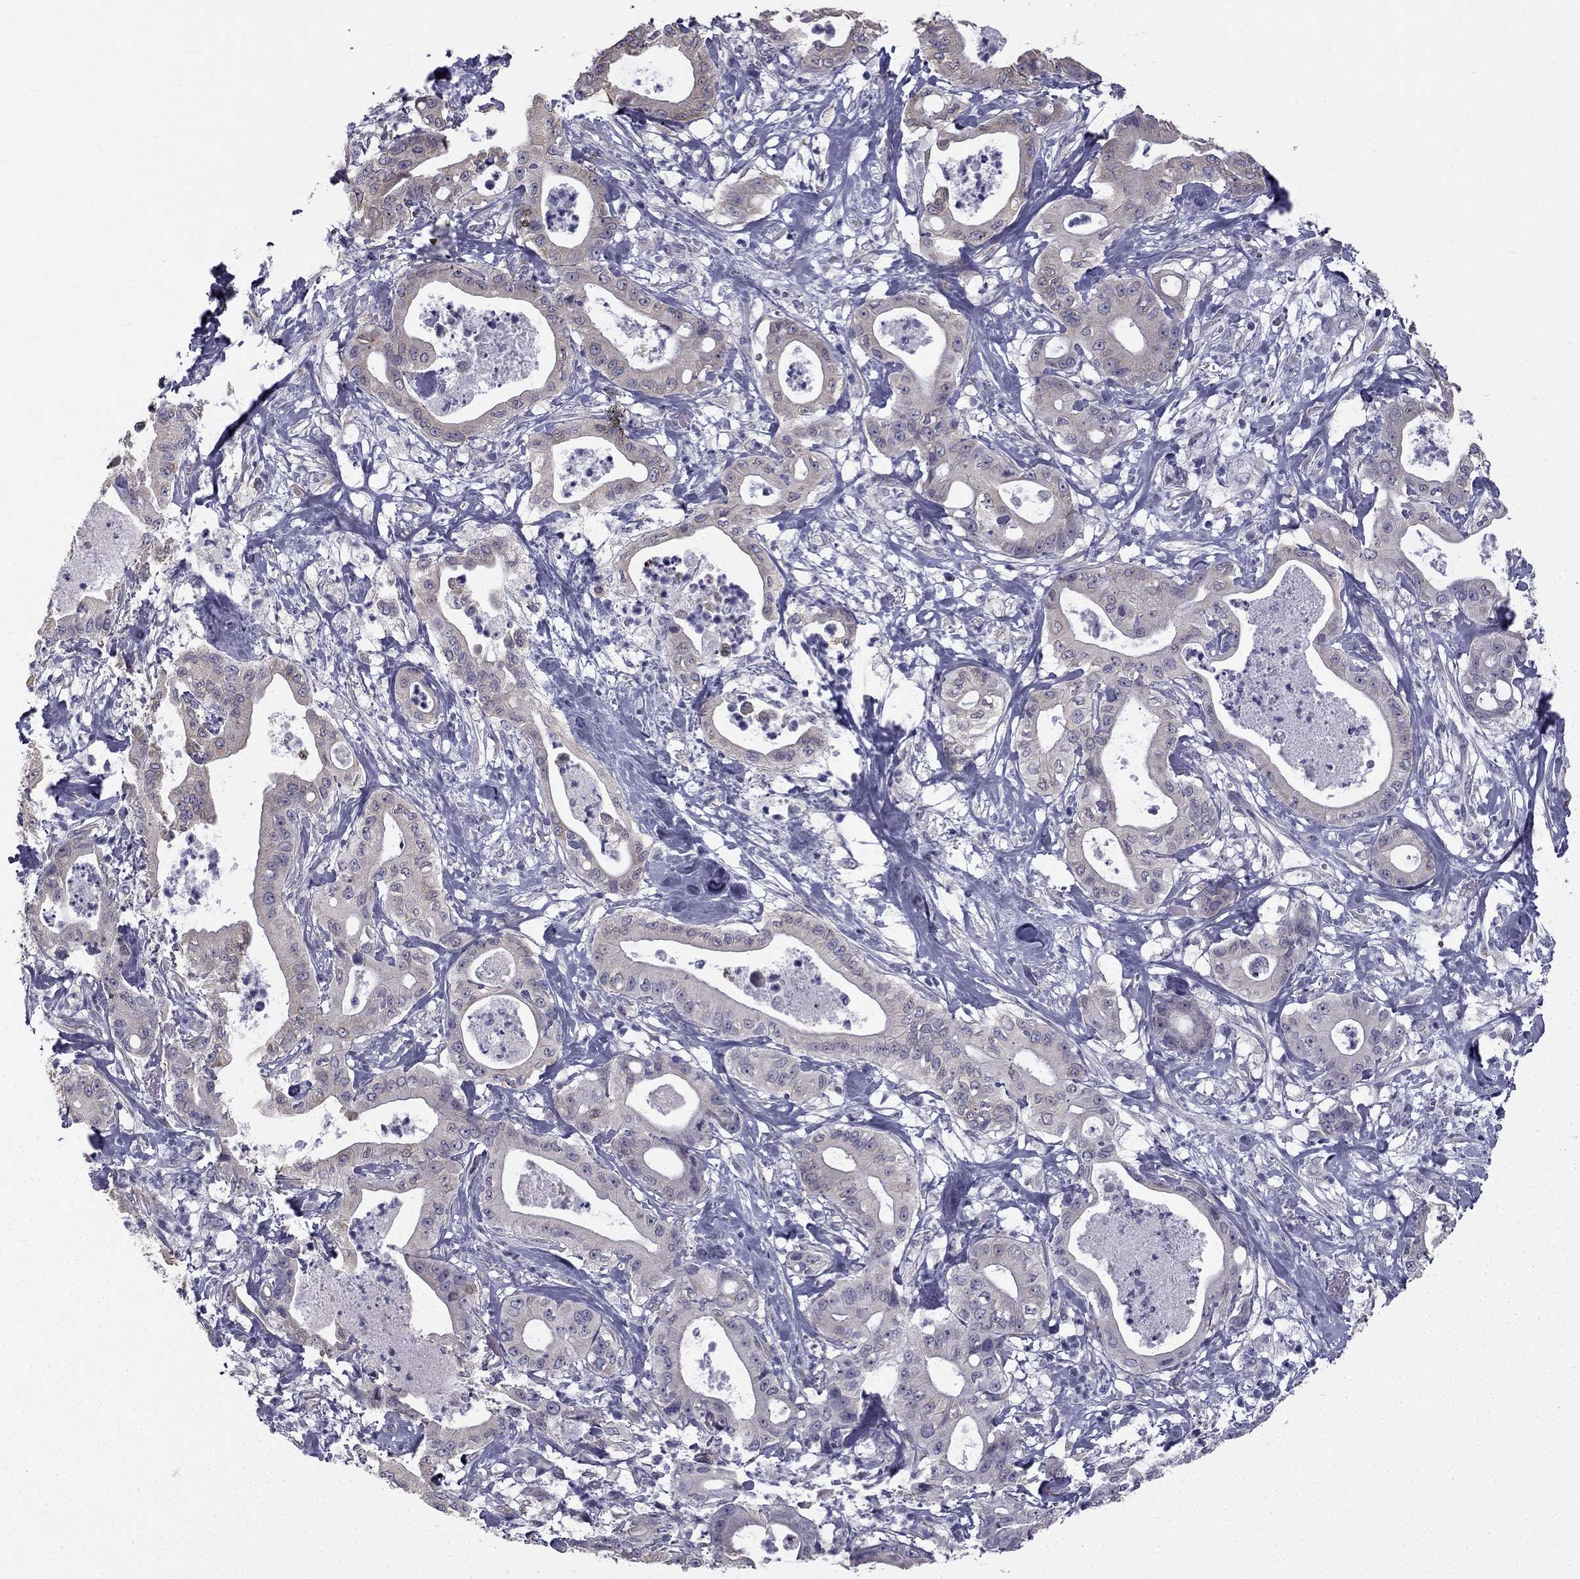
{"staining": {"intensity": "weak", "quantity": "25%-75%", "location": "cytoplasmic/membranous"}, "tissue": "pancreatic cancer", "cell_type": "Tumor cells", "image_type": "cancer", "snomed": [{"axis": "morphology", "description": "Adenocarcinoma, NOS"}, {"axis": "topography", "description": "Pancreas"}], "caption": "A histopathology image of human pancreatic cancer (adenocarcinoma) stained for a protein displays weak cytoplasmic/membranous brown staining in tumor cells.", "gene": "CCDC40", "patient": {"sex": "male", "age": 71}}